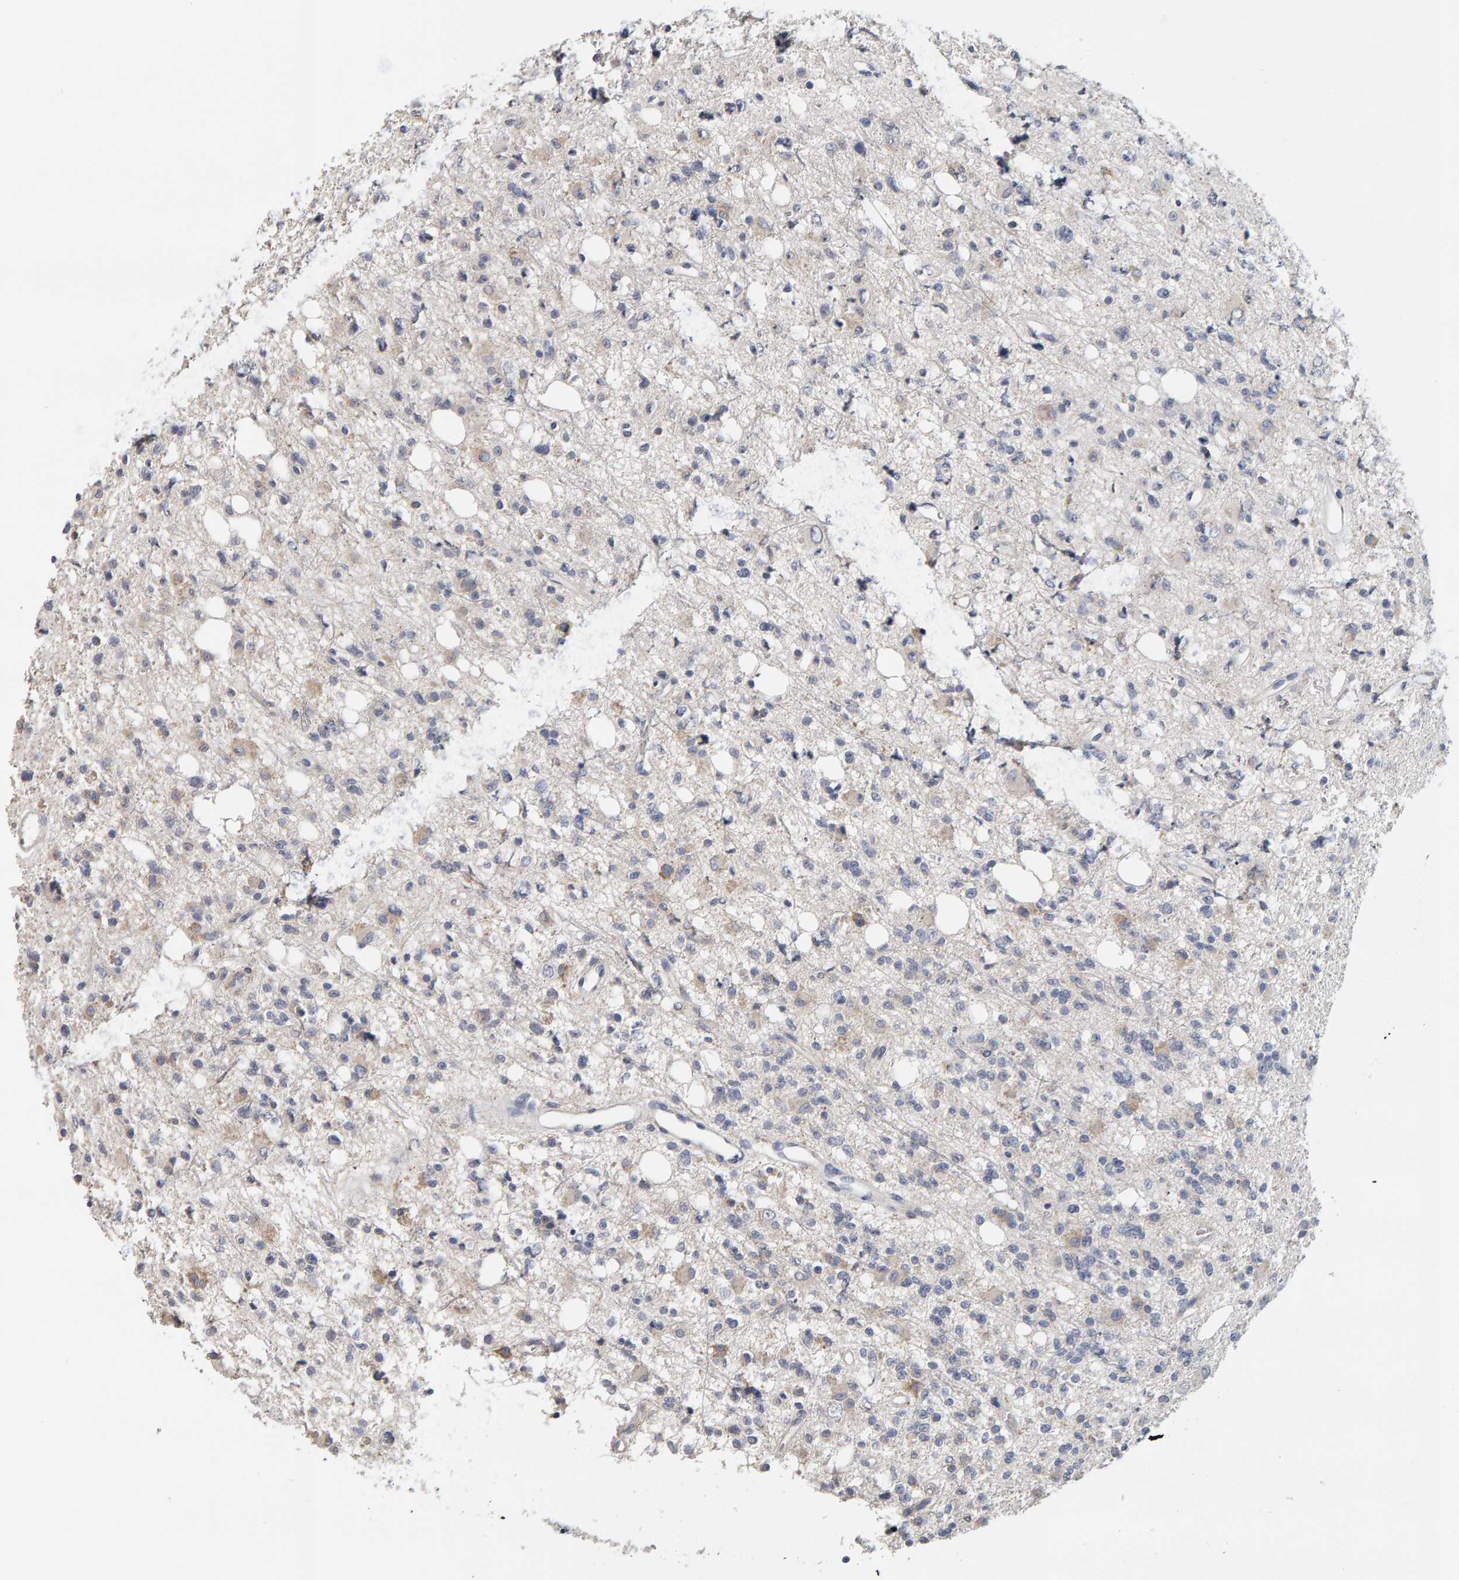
{"staining": {"intensity": "weak", "quantity": "<25%", "location": "cytoplasmic/membranous"}, "tissue": "glioma", "cell_type": "Tumor cells", "image_type": "cancer", "snomed": [{"axis": "morphology", "description": "Glioma, malignant, High grade"}, {"axis": "topography", "description": "Brain"}], "caption": "Tumor cells are negative for protein expression in human high-grade glioma (malignant). (DAB immunohistochemistry with hematoxylin counter stain).", "gene": "ADHFE1", "patient": {"sex": "female", "age": 62}}